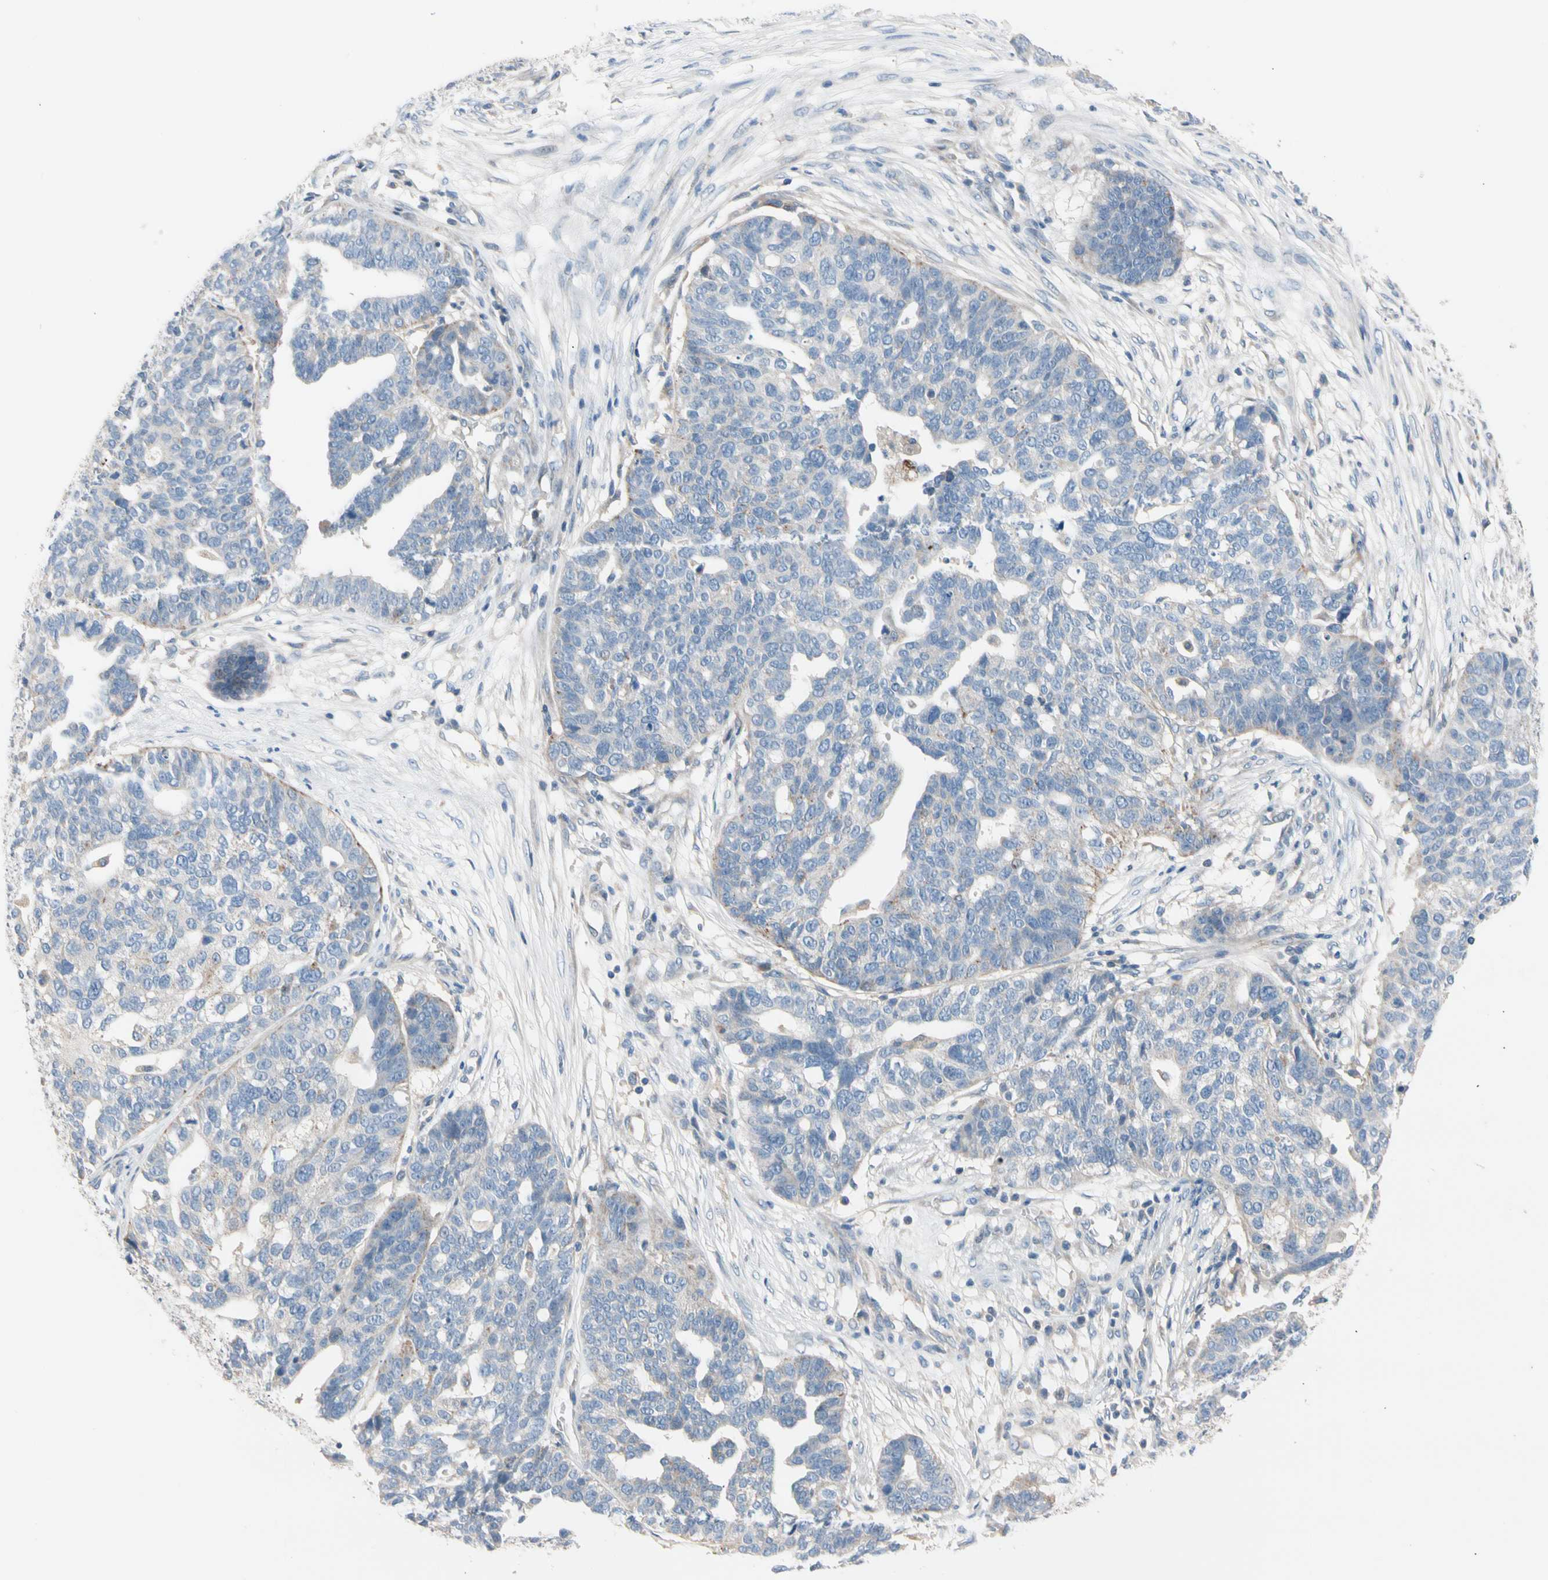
{"staining": {"intensity": "weak", "quantity": "<25%", "location": "cytoplasmic/membranous"}, "tissue": "ovarian cancer", "cell_type": "Tumor cells", "image_type": "cancer", "snomed": [{"axis": "morphology", "description": "Cystadenocarcinoma, serous, NOS"}, {"axis": "topography", "description": "Ovary"}], "caption": "Tumor cells show no significant positivity in serous cystadenocarcinoma (ovarian). The staining was performed using DAB (3,3'-diaminobenzidine) to visualize the protein expression in brown, while the nuclei were stained in blue with hematoxylin (Magnification: 20x).", "gene": "CASQ1", "patient": {"sex": "female", "age": 59}}